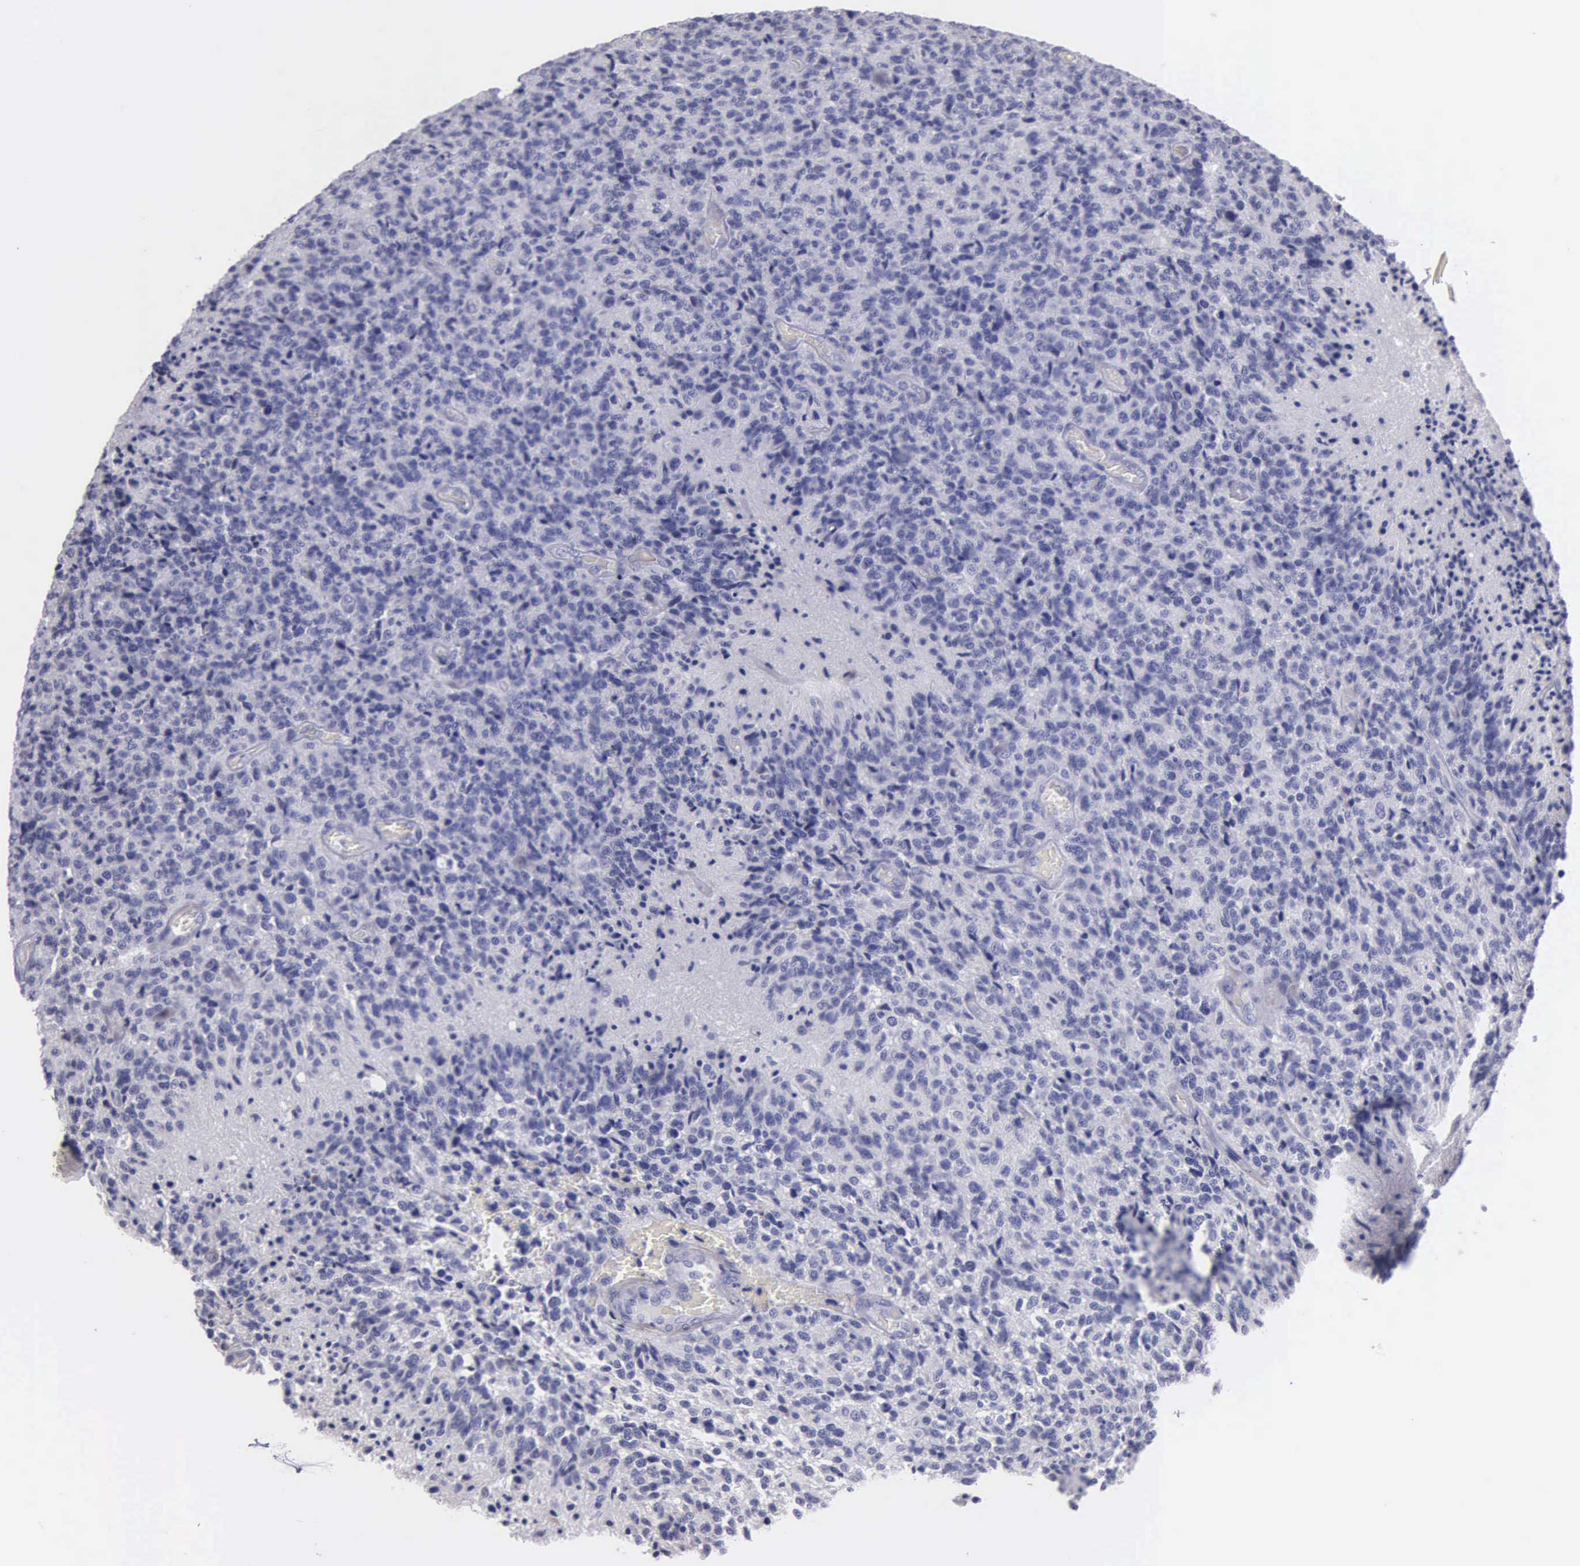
{"staining": {"intensity": "negative", "quantity": "none", "location": "none"}, "tissue": "glioma", "cell_type": "Tumor cells", "image_type": "cancer", "snomed": [{"axis": "morphology", "description": "Glioma, malignant, High grade"}, {"axis": "topography", "description": "Brain"}], "caption": "Protein analysis of glioma reveals no significant staining in tumor cells. (DAB (3,3'-diaminobenzidine) immunohistochemistry (IHC), high magnification).", "gene": "FBLN5", "patient": {"sex": "male", "age": 36}}